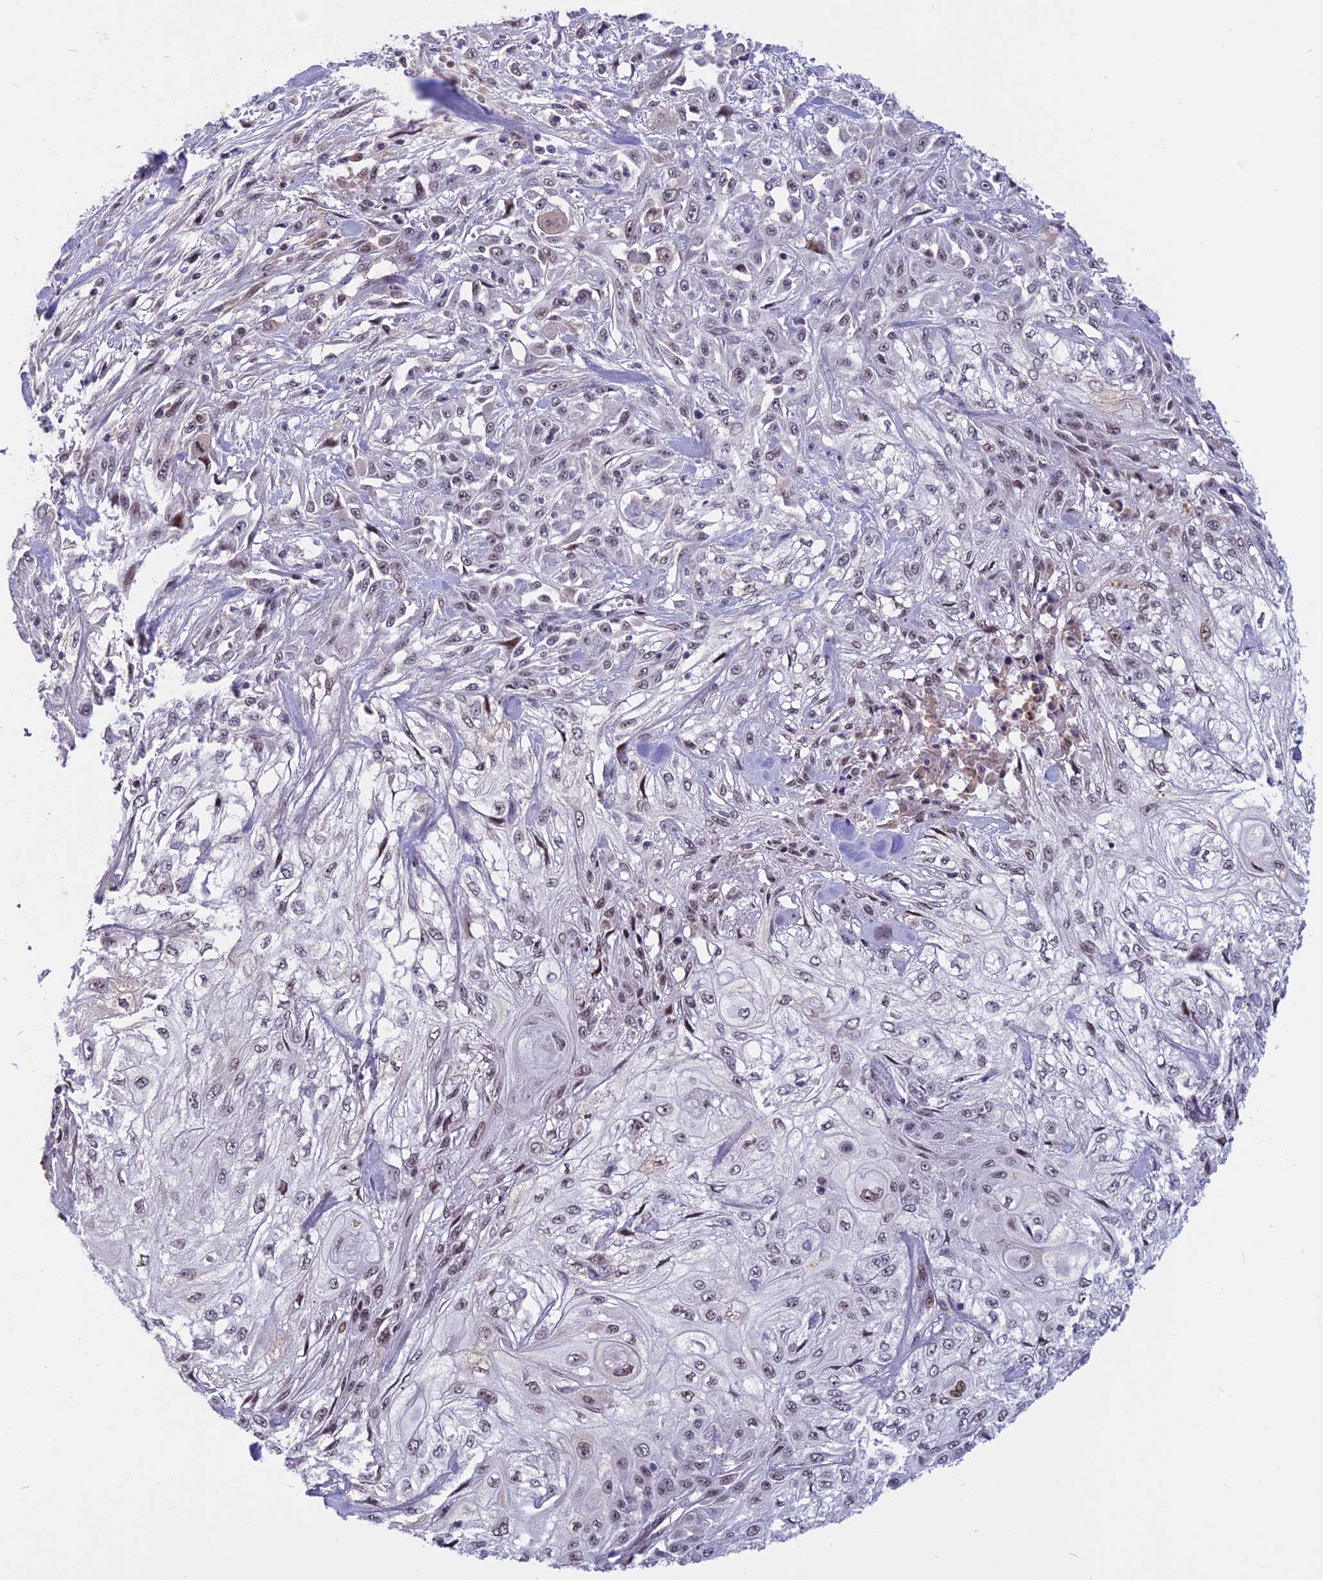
{"staining": {"intensity": "weak", "quantity": "<25%", "location": "nuclear"}, "tissue": "skin cancer", "cell_type": "Tumor cells", "image_type": "cancer", "snomed": [{"axis": "morphology", "description": "Squamous cell carcinoma, NOS"}, {"axis": "morphology", "description": "Squamous cell carcinoma, metastatic, NOS"}, {"axis": "topography", "description": "Skin"}, {"axis": "topography", "description": "Lymph node"}], "caption": "An immunohistochemistry (IHC) micrograph of skin squamous cell carcinoma is shown. There is no staining in tumor cells of skin squamous cell carcinoma.", "gene": "CDC7", "patient": {"sex": "male", "age": 75}}